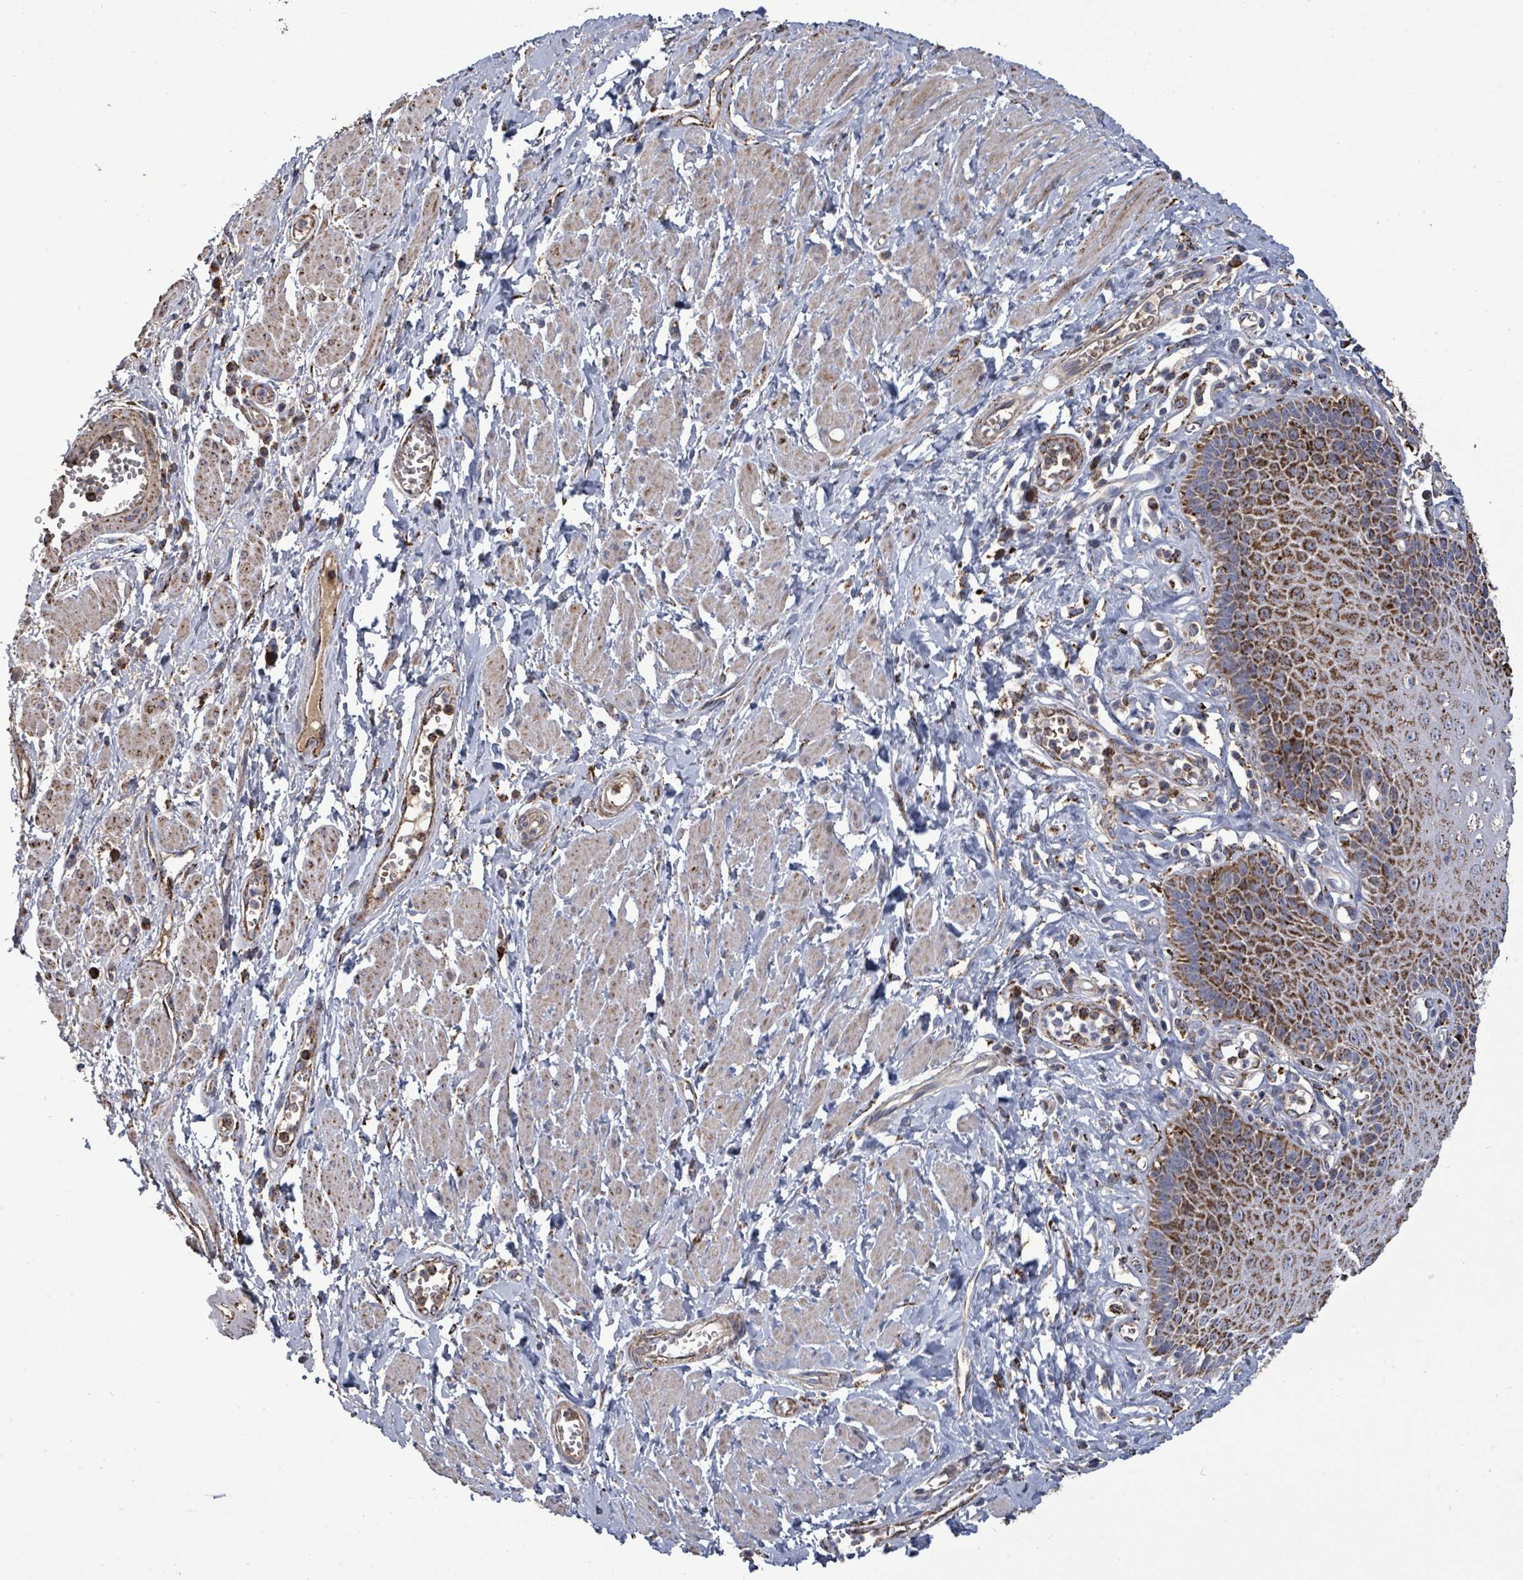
{"staining": {"intensity": "strong", "quantity": ">75%", "location": "cytoplasmic/membranous"}, "tissue": "esophagus", "cell_type": "Squamous epithelial cells", "image_type": "normal", "snomed": [{"axis": "morphology", "description": "Normal tissue, NOS"}, {"axis": "topography", "description": "Esophagus"}], "caption": "Human esophagus stained with a brown dye exhibits strong cytoplasmic/membranous positive positivity in about >75% of squamous epithelial cells.", "gene": "MTMR12", "patient": {"sex": "male", "age": 67}}